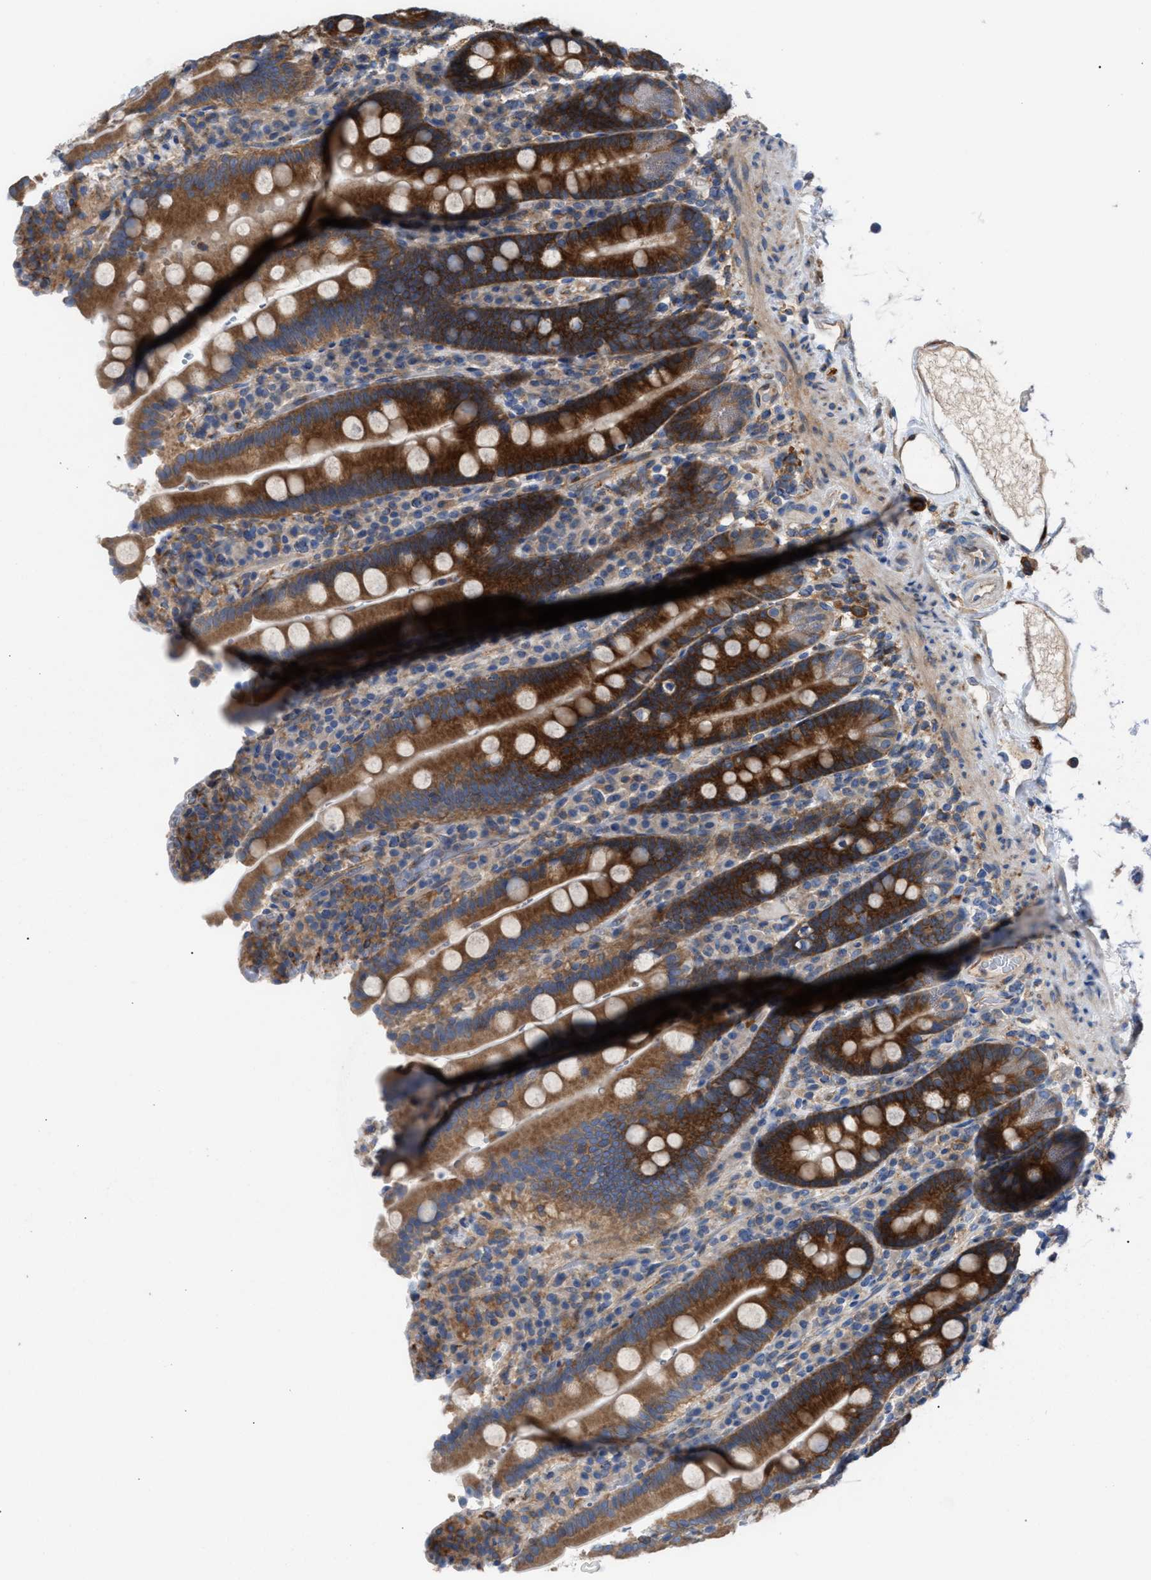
{"staining": {"intensity": "strong", "quantity": ">75%", "location": "cytoplasmic/membranous"}, "tissue": "duodenum", "cell_type": "Glandular cells", "image_type": "normal", "snomed": [{"axis": "morphology", "description": "Normal tissue, NOS"}, {"axis": "topography", "description": "Small intestine, NOS"}], "caption": "Approximately >75% of glandular cells in benign human duodenum show strong cytoplasmic/membranous protein positivity as visualized by brown immunohistochemical staining.", "gene": "CDR2L", "patient": {"sex": "female", "age": 71}}